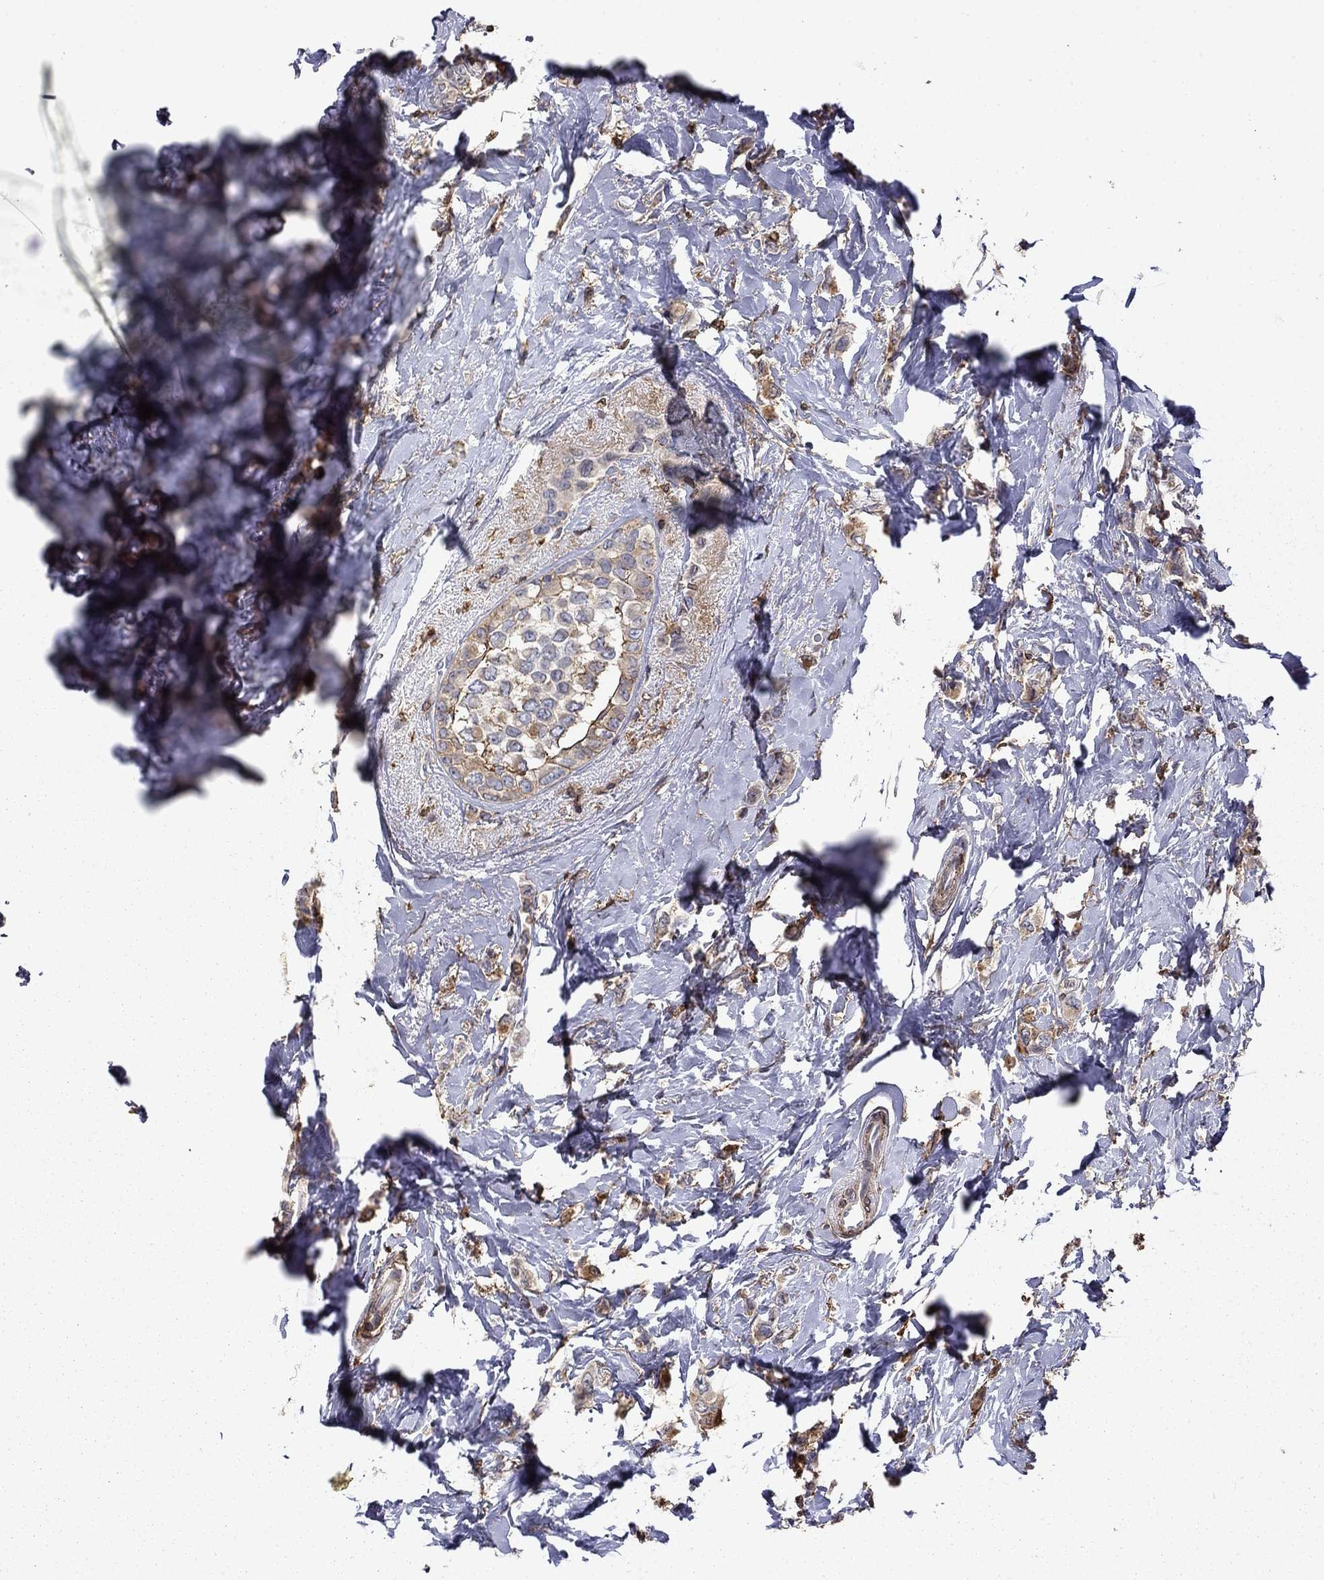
{"staining": {"intensity": "negative", "quantity": "none", "location": "none"}, "tissue": "breast cancer", "cell_type": "Tumor cells", "image_type": "cancer", "snomed": [{"axis": "morphology", "description": "Lobular carcinoma"}, {"axis": "topography", "description": "Breast"}], "caption": "High power microscopy photomicrograph of an IHC image of breast cancer, revealing no significant staining in tumor cells.", "gene": "PLAU", "patient": {"sex": "female", "age": 66}}